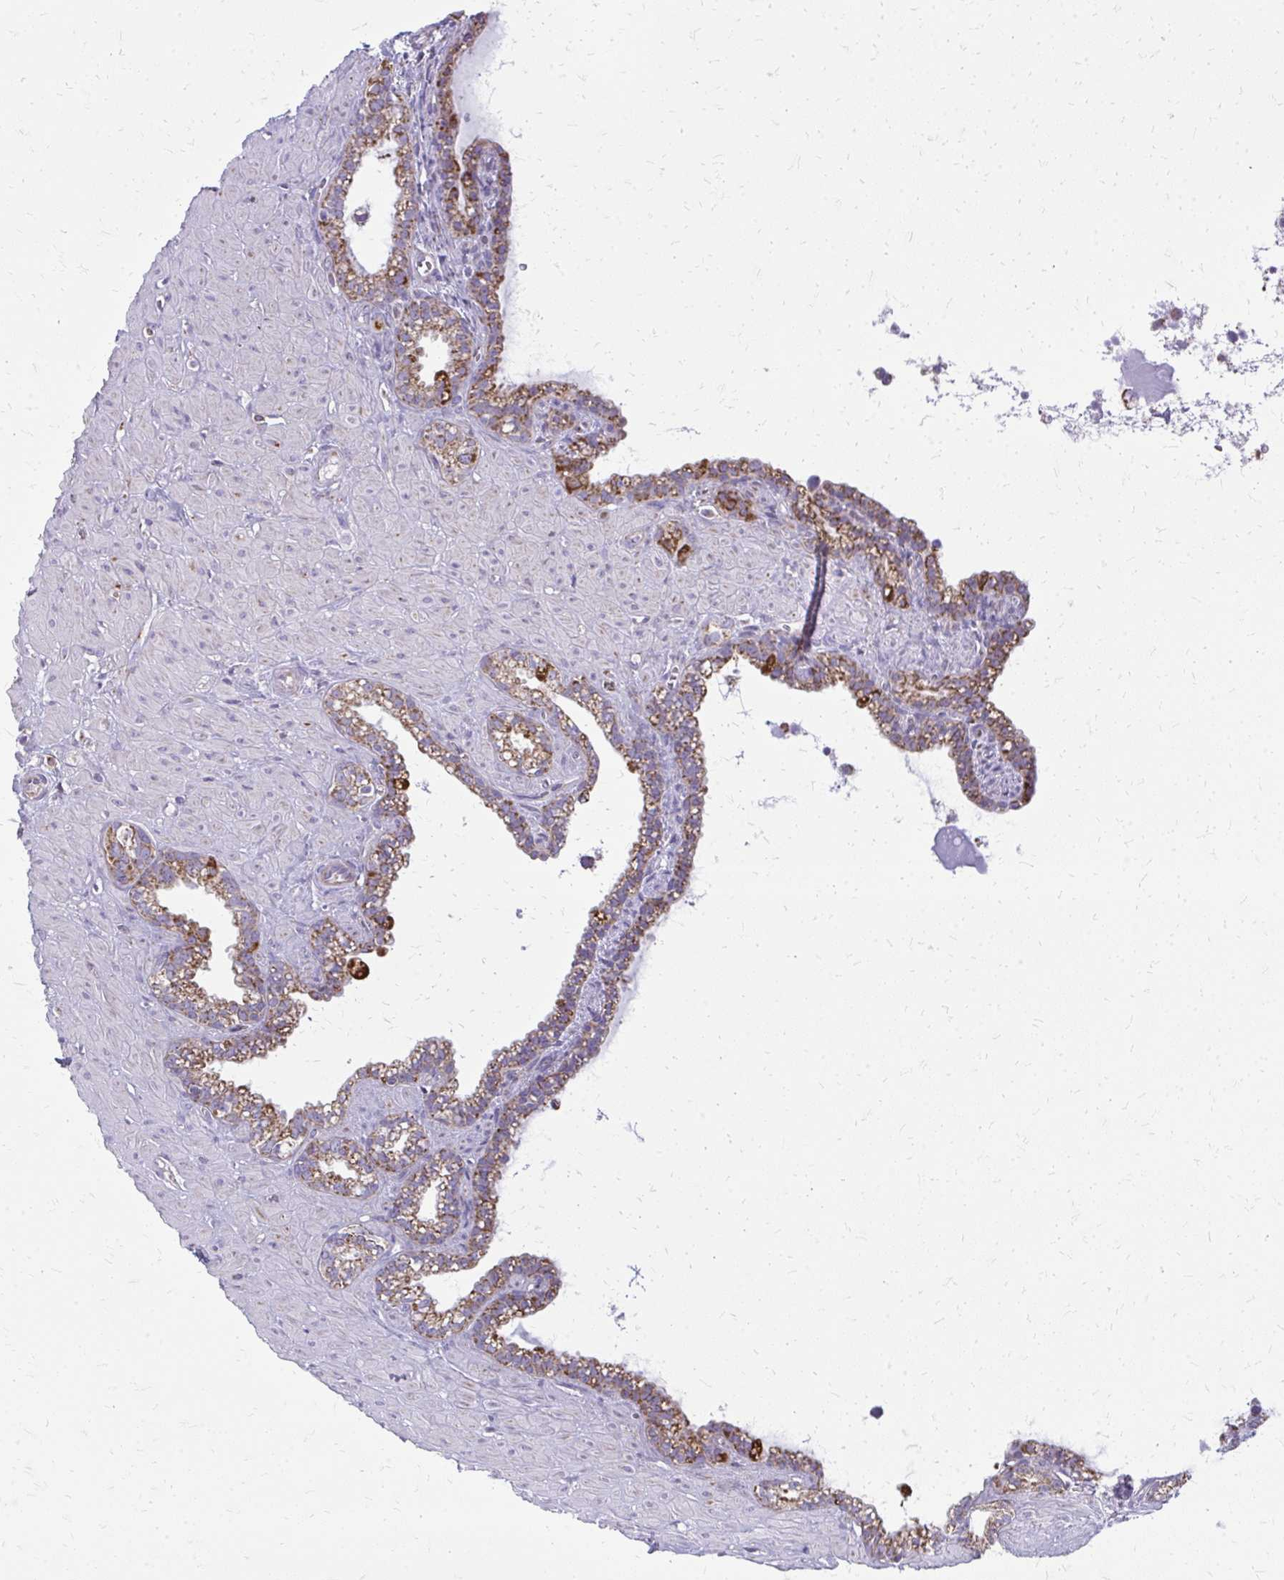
{"staining": {"intensity": "strong", "quantity": ">75%", "location": "cytoplasmic/membranous"}, "tissue": "seminal vesicle", "cell_type": "Glandular cells", "image_type": "normal", "snomed": [{"axis": "morphology", "description": "Normal tissue, NOS"}, {"axis": "topography", "description": "Seminal veicle"}], "caption": "Immunohistochemical staining of unremarkable seminal vesicle reveals >75% levels of strong cytoplasmic/membranous protein staining in approximately >75% of glandular cells.", "gene": "IFIT1", "patient": {"sex": "male", "age": 76}}